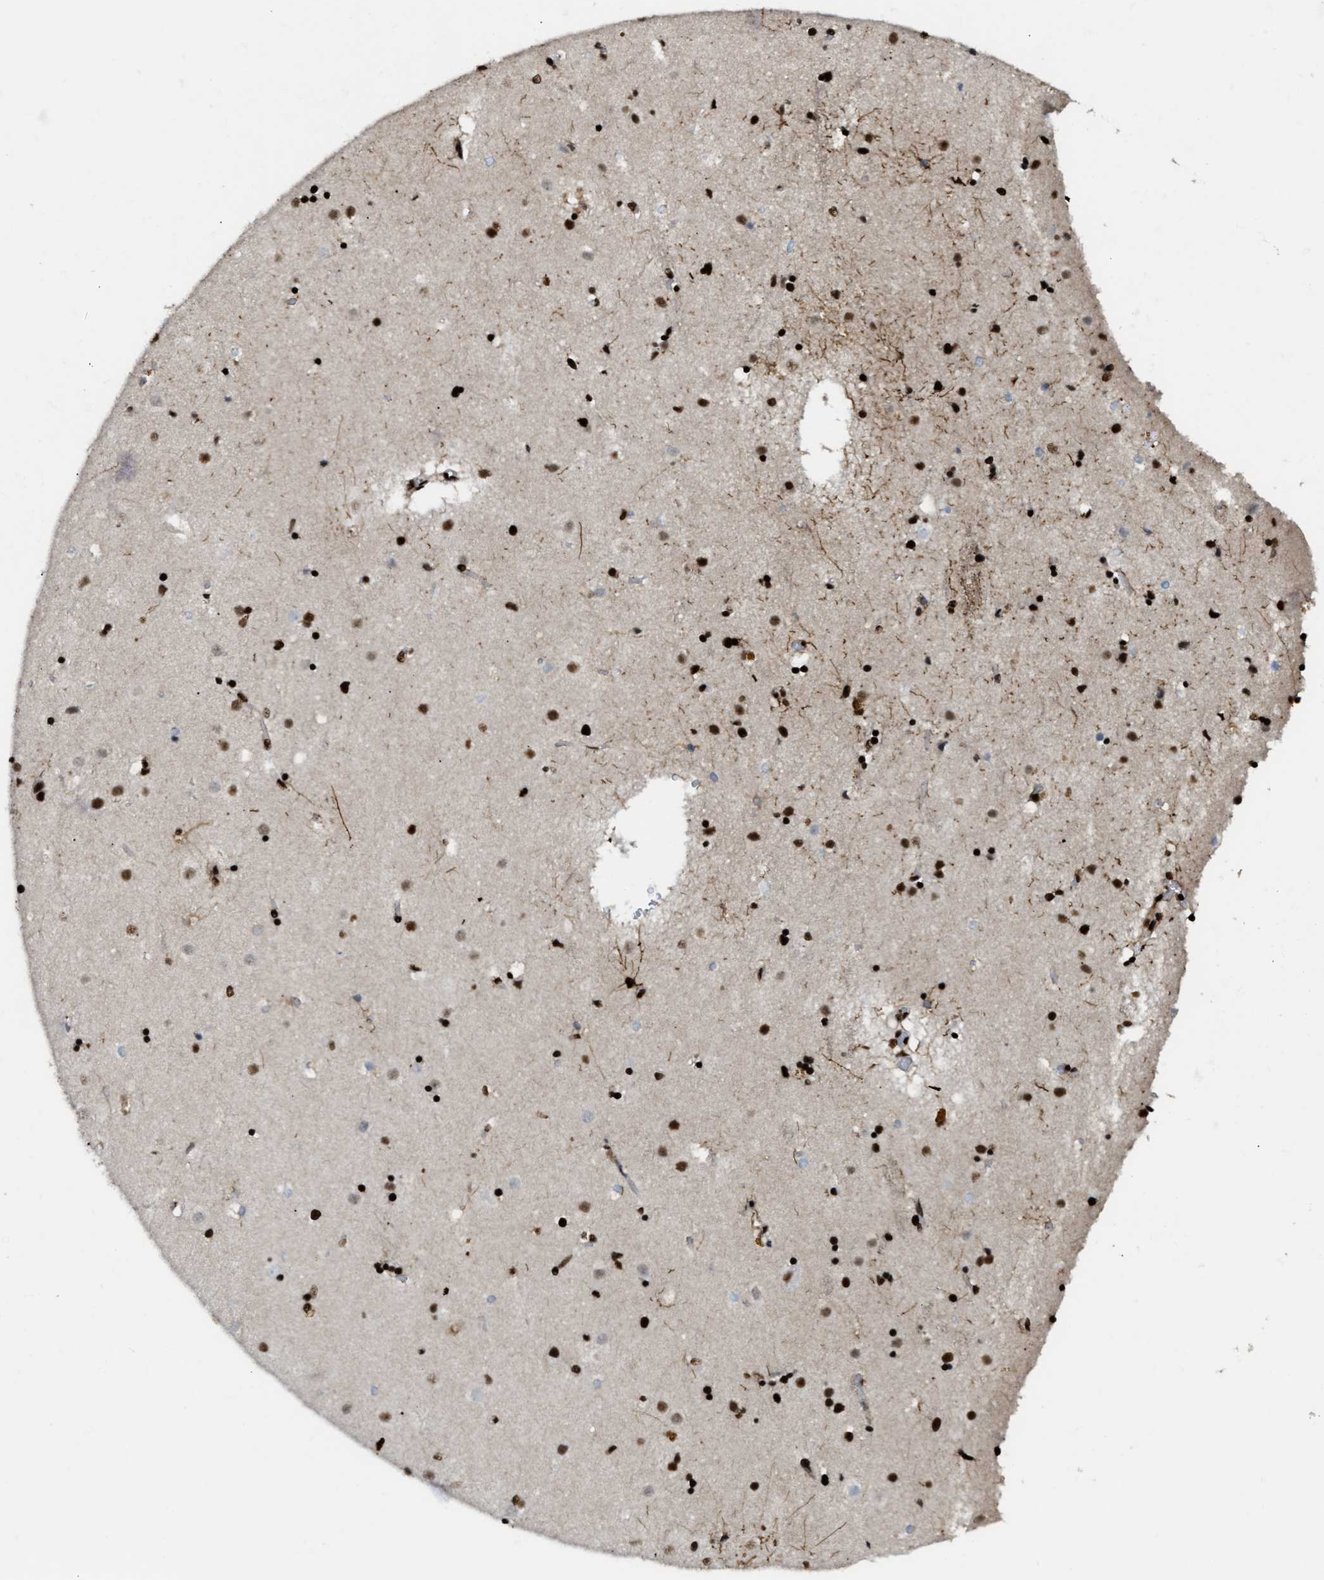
{"staining": {"intensity": "strong", "quantity": ">75%", "location": "nuclear"}, "tissue": "caudate", "cell_type": "Glial cells", "image_type": "normal", "snomed": [{"axis": "morphology", "description": "Normal tissue, NOS"}, {"axis": "topography", "description": "Lateral ventricle wall"}], "caption": "Brown immunohistochemical staining in normal caudate demonstrates strong nuclear staining in about >75% of glial cells. The protein of interest is shown in brown color, while the nuclei are stained blue.", "gene": "NUMA1", "patient": {"sex": "male", "age": 70}}